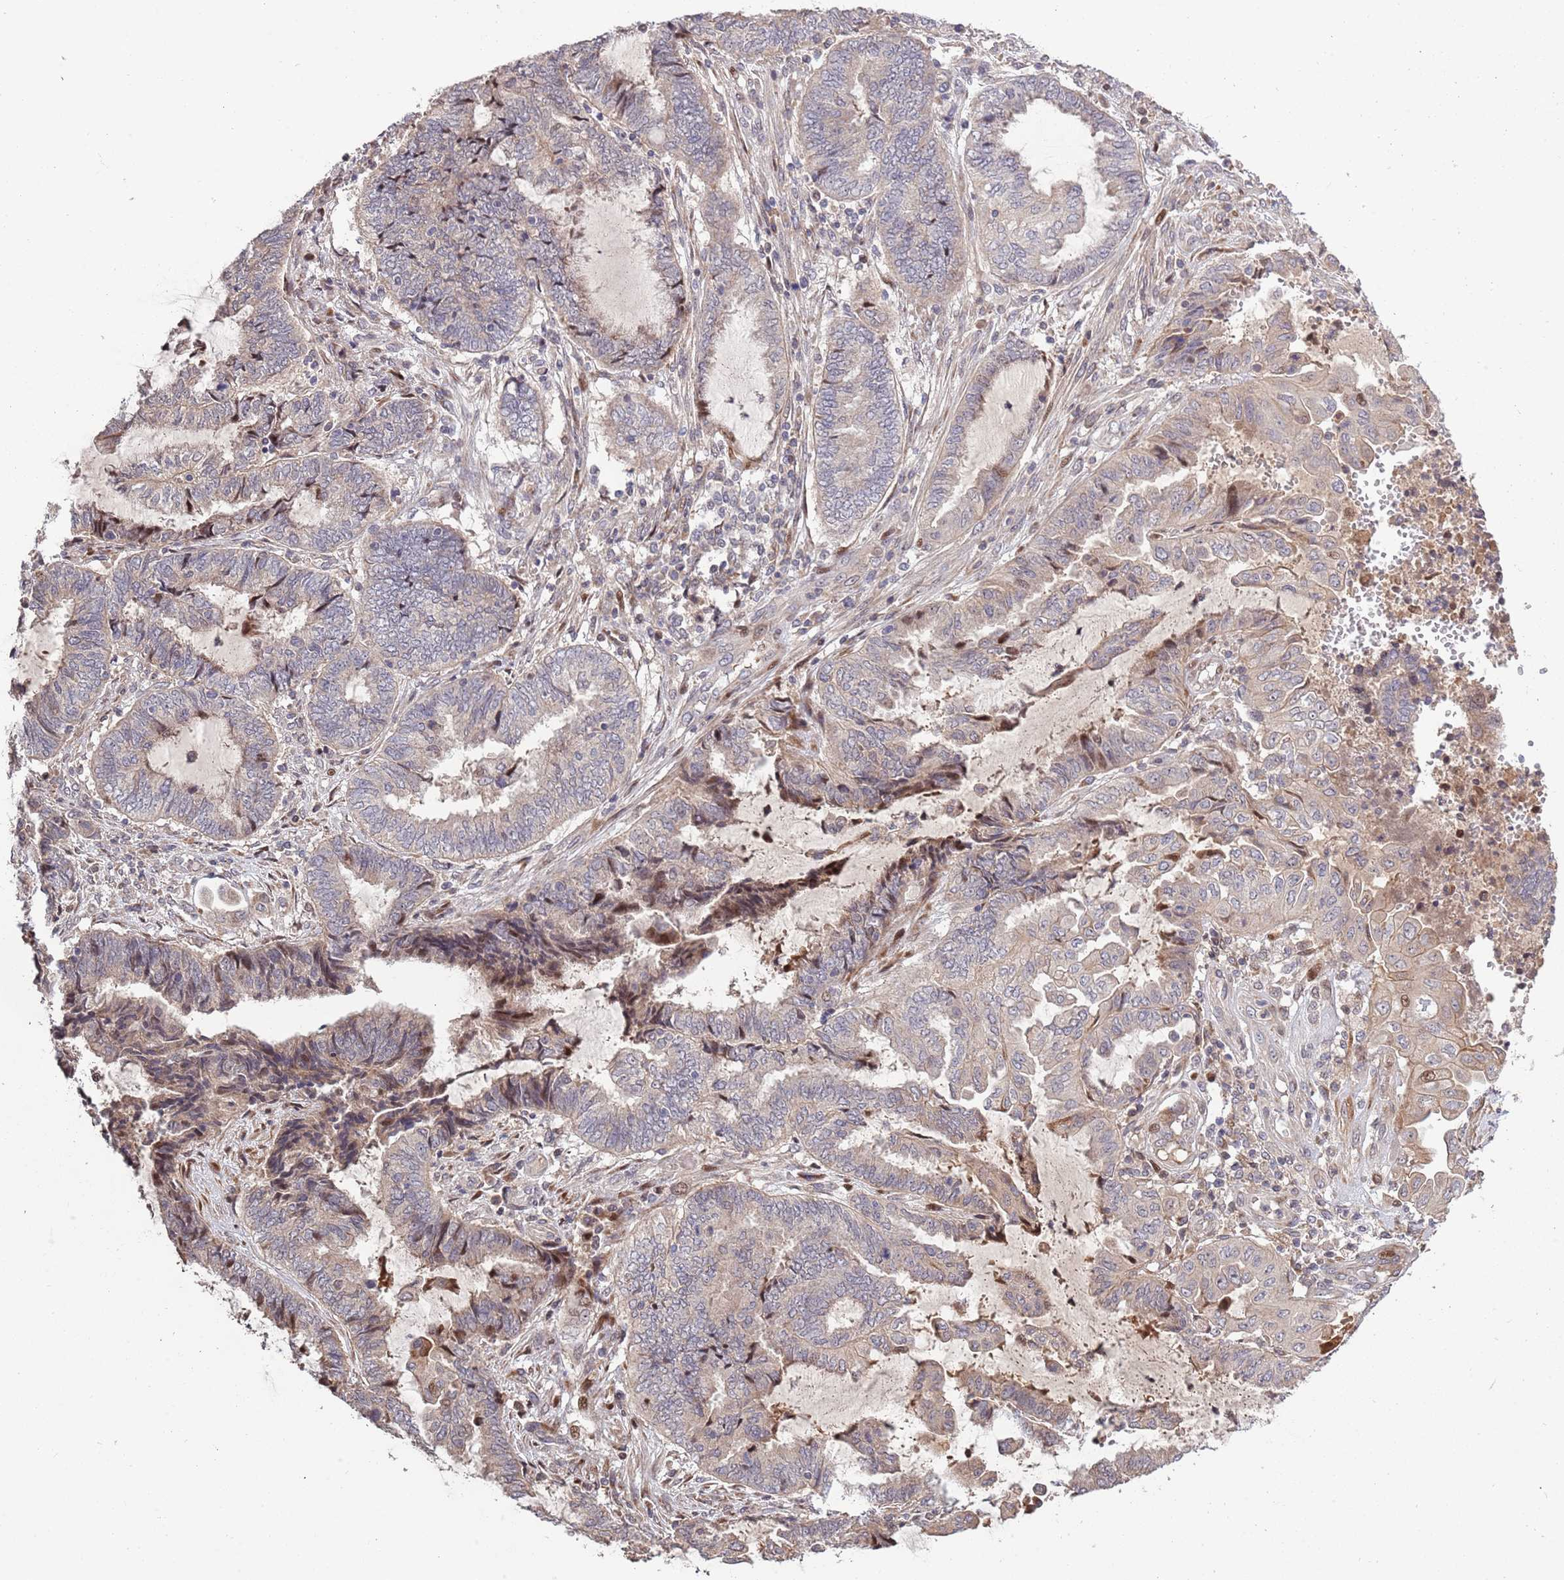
{"staining": {"intensity": "weak", "quantity": "<25%", "location": "nuclear"}, "tissue": "endometrial cancer", "cell_type": "Tumor cells", "image_type": "cancer", "snomed": [{"axis": "morphology", "description": "Adenocarcinoma, NOS"}, {"axis": "topography", "description": "Uterus"}, {"axis": "topography", "description": "Endometrium"}], "caption": "Tumor cells show no significant protein expression in endometrial cancer (adenocarcinoma).", "gene": "SYNDIG1L", "patient": {"sex": "female", "age": 70}}